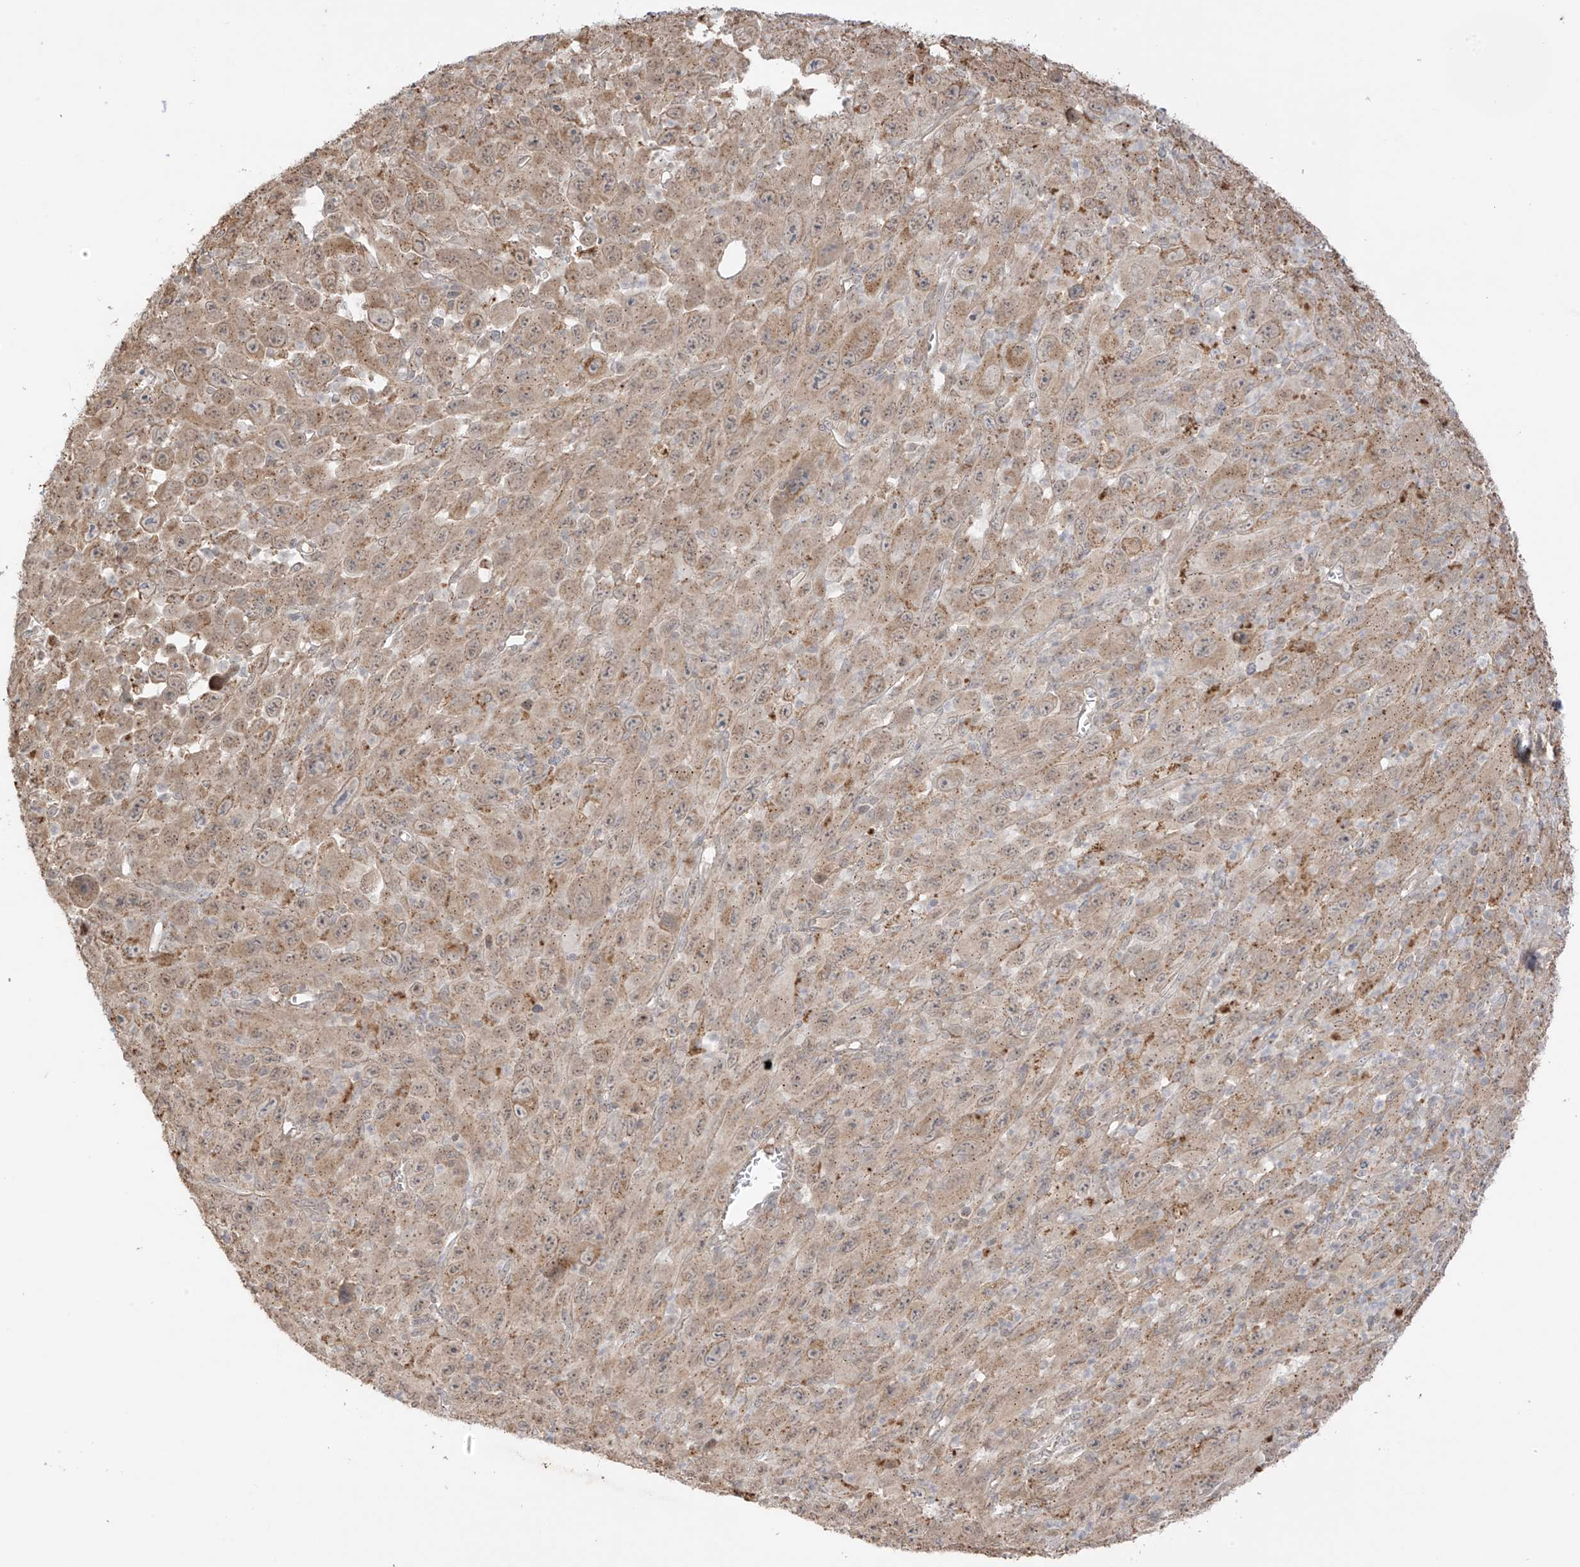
{"staining": {"intensity": "moderate", "quantity": "25%-75%", "location": "cytoplasmic/membranous"}, "tissue": "melanoma", "cell_type": "Tumor cells", "image_type": "cancer", "snomed": [{"axis": "morphology", "description": "Malignant melanoma, Metastatic site"}, {"axis": "topography", "description": "Skin"}], "caption": "A photomicrograph of malignant melanoma (metastatic site) stained for a protein demonstrates moderate cytoplasmic/membranous brown staining in tumor cells.", "gene": "N4BP3", "patient": {"sex": "female", "age": 56}}